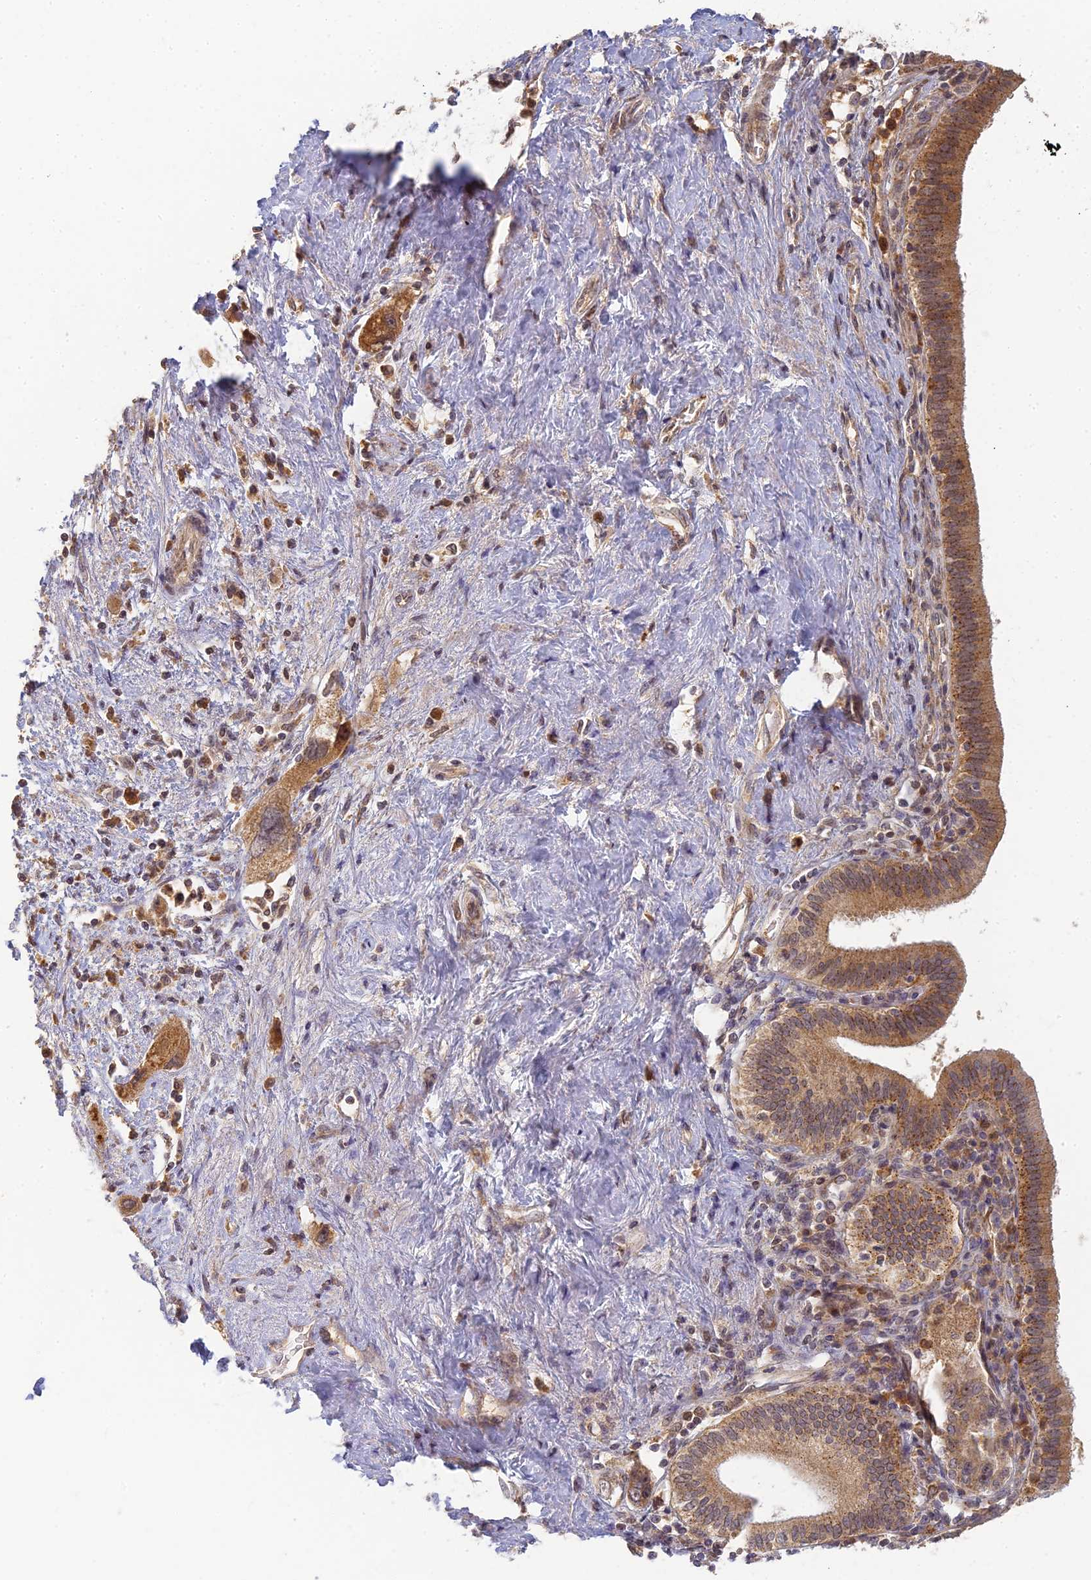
{"staining": {"intensity": "moderate", "quantity": ">75%", "location": "cytoplasmic/membranous"}, "tissue": "pancreatic cancer", "cell_type": "Tumor cells", "image_type": "cancer", "snomed": [{"axis": "morphology", "description": "Adenocarcinoma, NOS"}, {"axis": "topography", "description": "Pancreas"}], "caption": "Pancreatic cancer (adenocarcinoma) was stained to show a protein in brown. There is medium levels of moderate cytoplasmic/membranous expression in about >75% of tumor cells. Using DAB (3,3'-diaminobenzidine) (brown) and hematoxylin (blue) stains, captured at high magnification using brightfield microscopy.", "gene": "RGL3", "patient": {"sex": "female", "age": 73}}